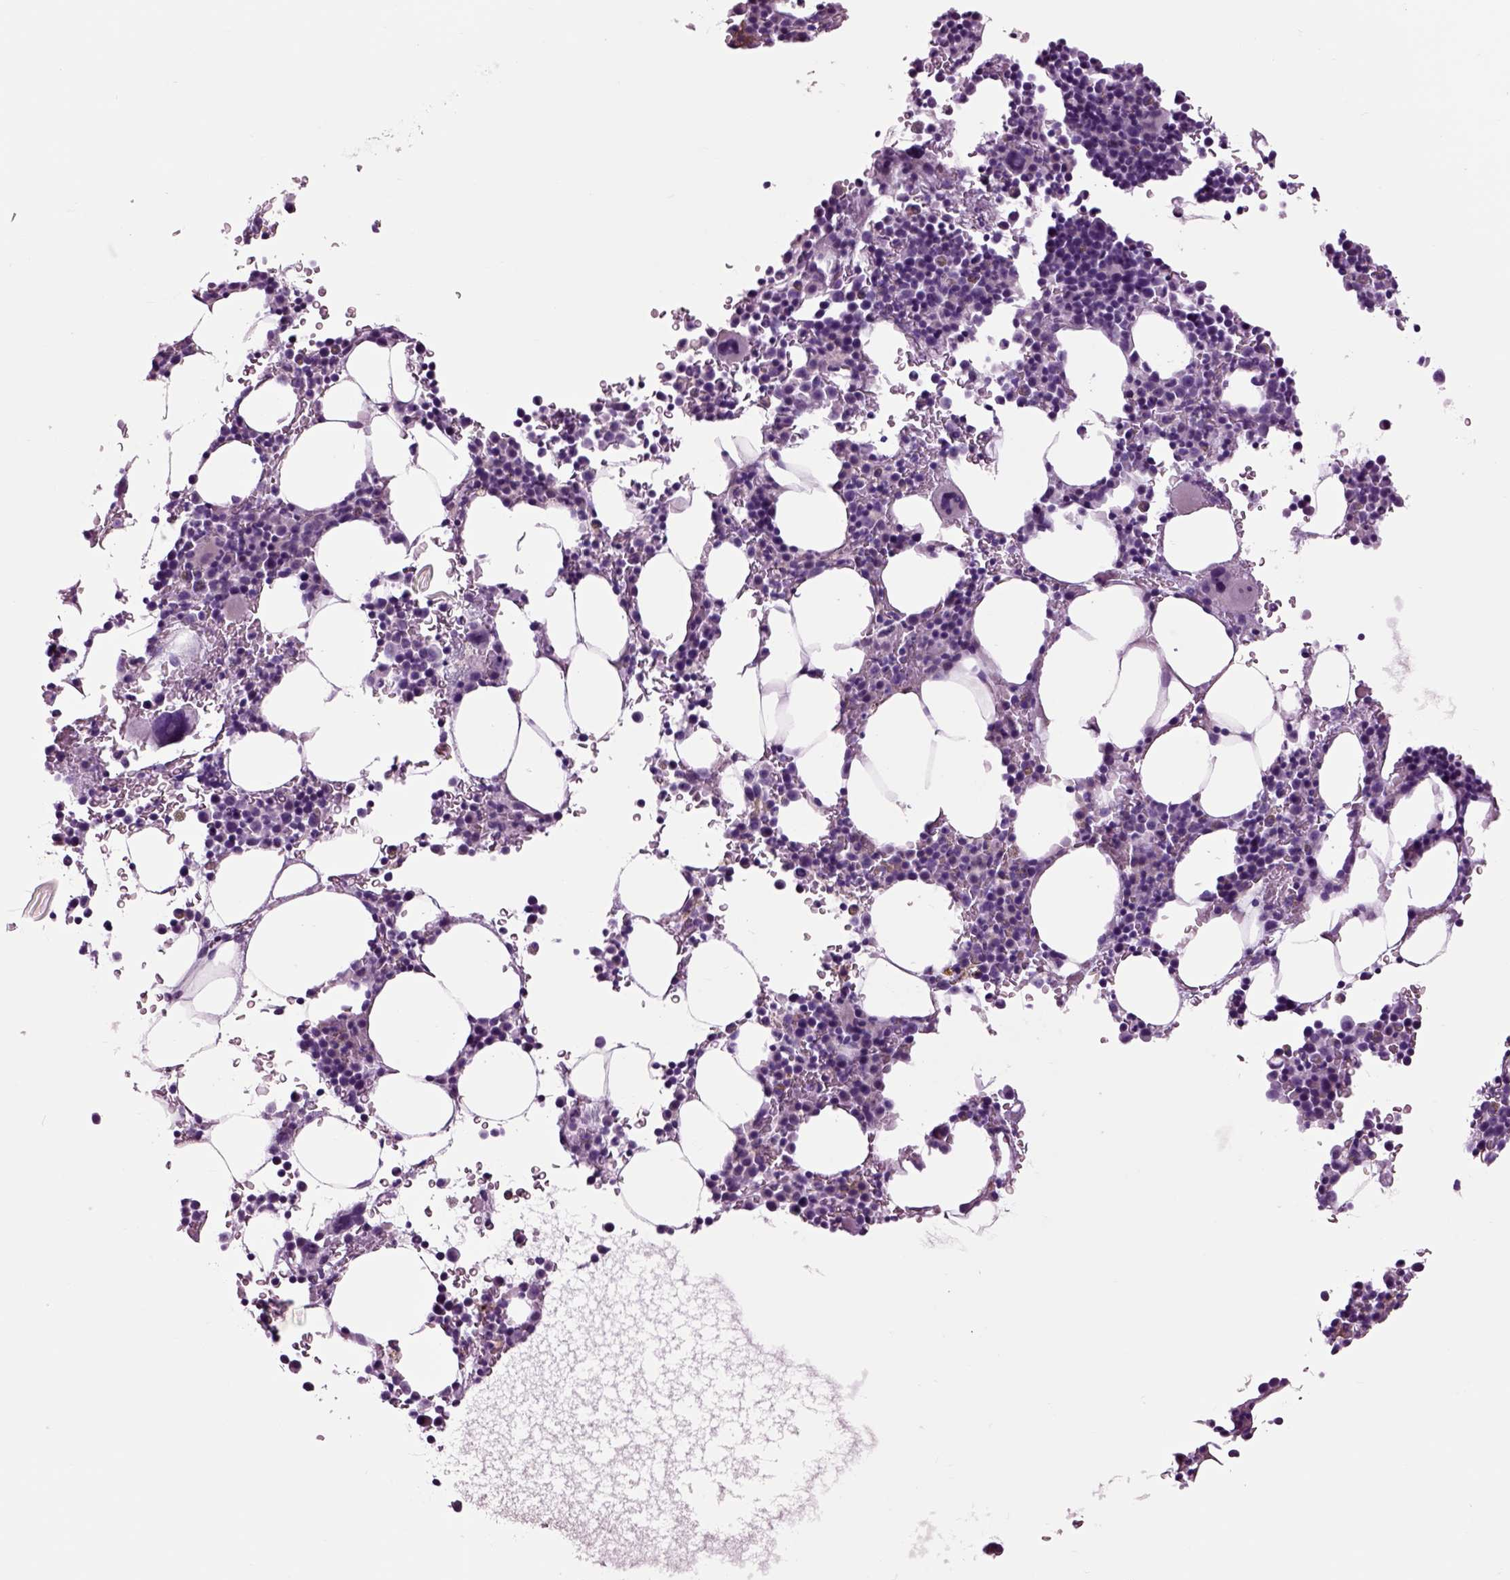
{"staining": {"intensity": "negative", "quantity": "none", "location": "none"}, "tissue": "bone marrow", "cell_type": "Hematopoietic cells", "image_type": "normal", "snomed": [{"axis": "morphology", "description": "Normal tissue, NOS"}, {"axis": "topography", "description": "Bone marrow"}], "caption": "The histopathology image shows no significant positivity in hematopoietic cells of bone marrow.", "gene": "ARHGAP11A", "patient": {"sex": "male", "age": 77}}